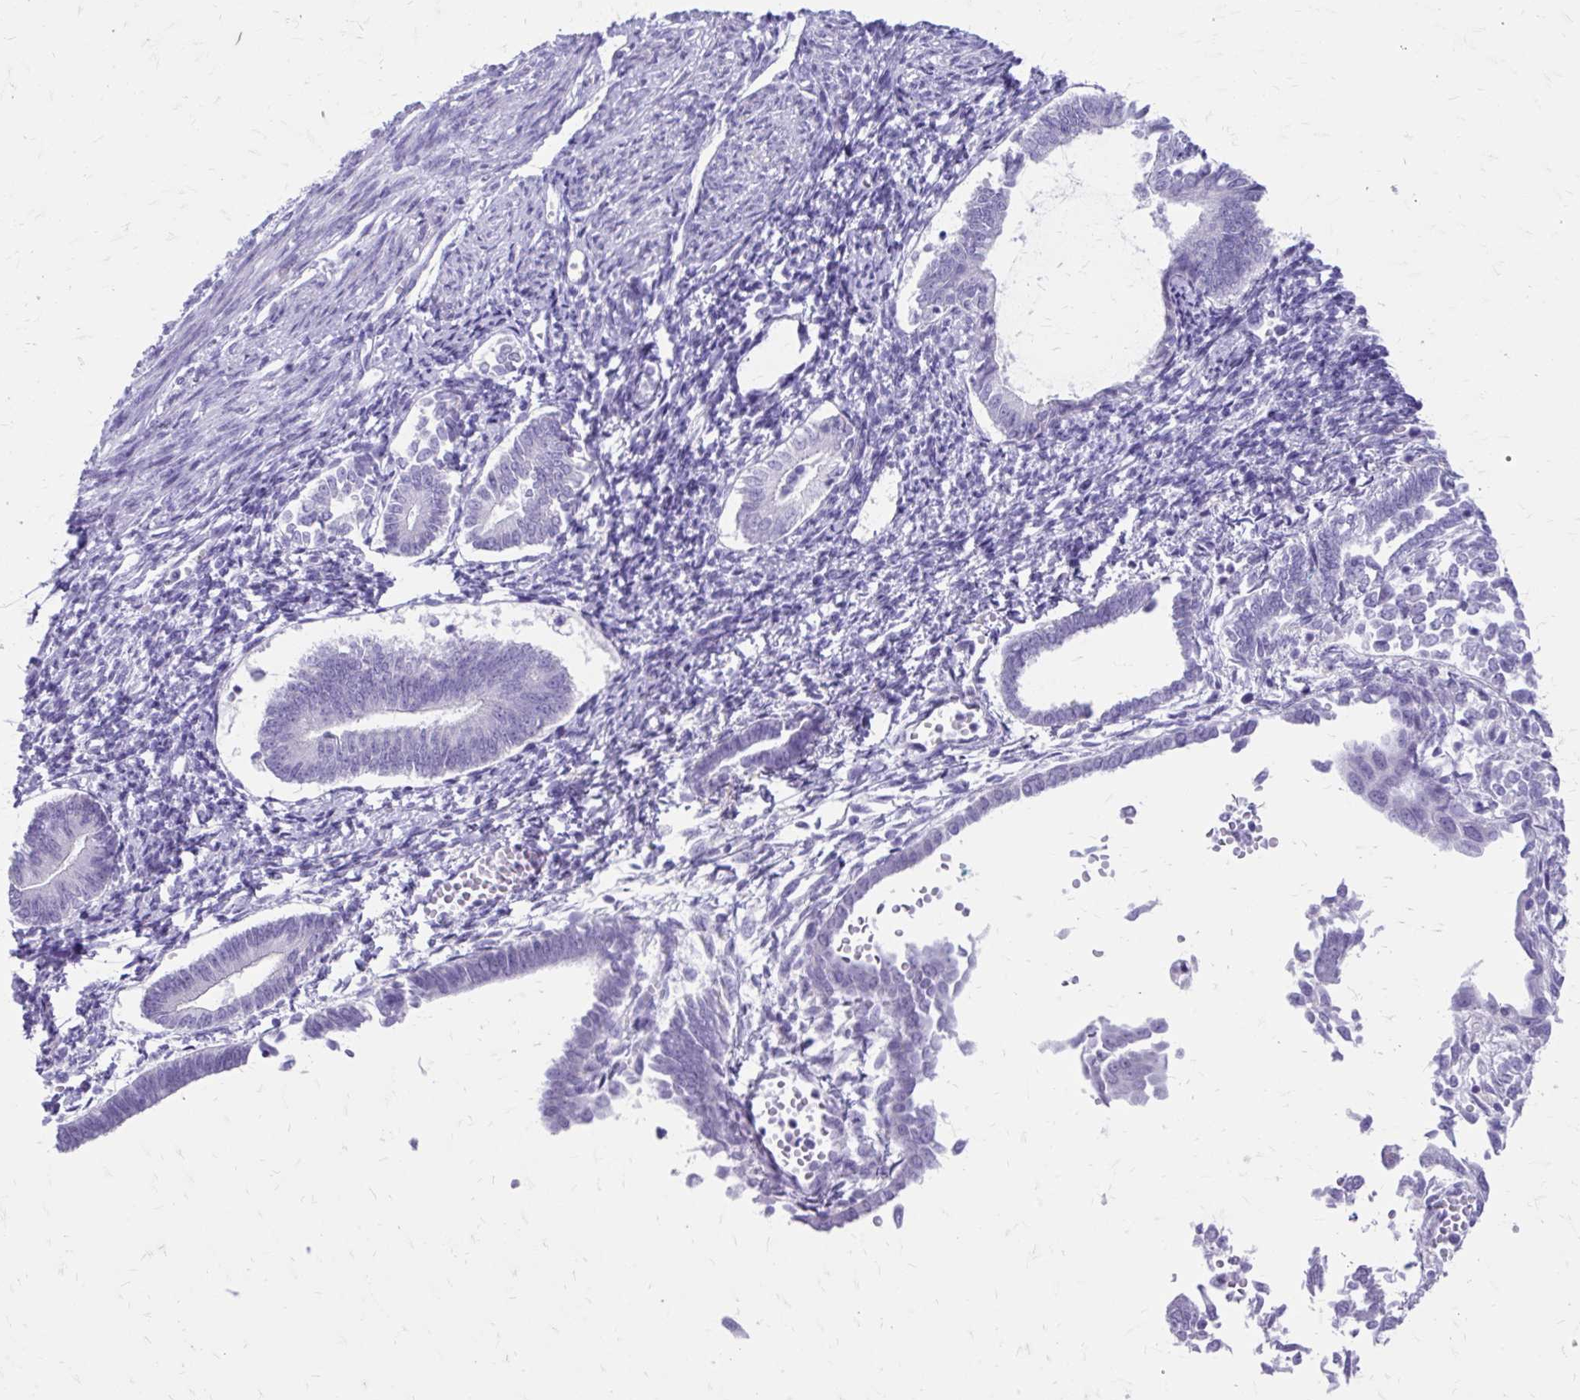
{"staining": {"intensity": "negative", "quantity": "none", "location": "none"}, "tissue": "endometrial cancer", "cell_type": "Tumor cells", "image_type": "cancer", "snomed": [{"axis": "morphology", "description": "Adenocarcinoma, NOS"}, {"axis": "topography", "description": "Endometrium"}], "caption": "IHC micrograph of adenocarcinoma (endometrial) stained for a protein (brown), which displays no positivity in tumor cells. Nuclei are stained in blue.", "gene": "LCN15", "patient": {"sex": "female", "age": 65}}